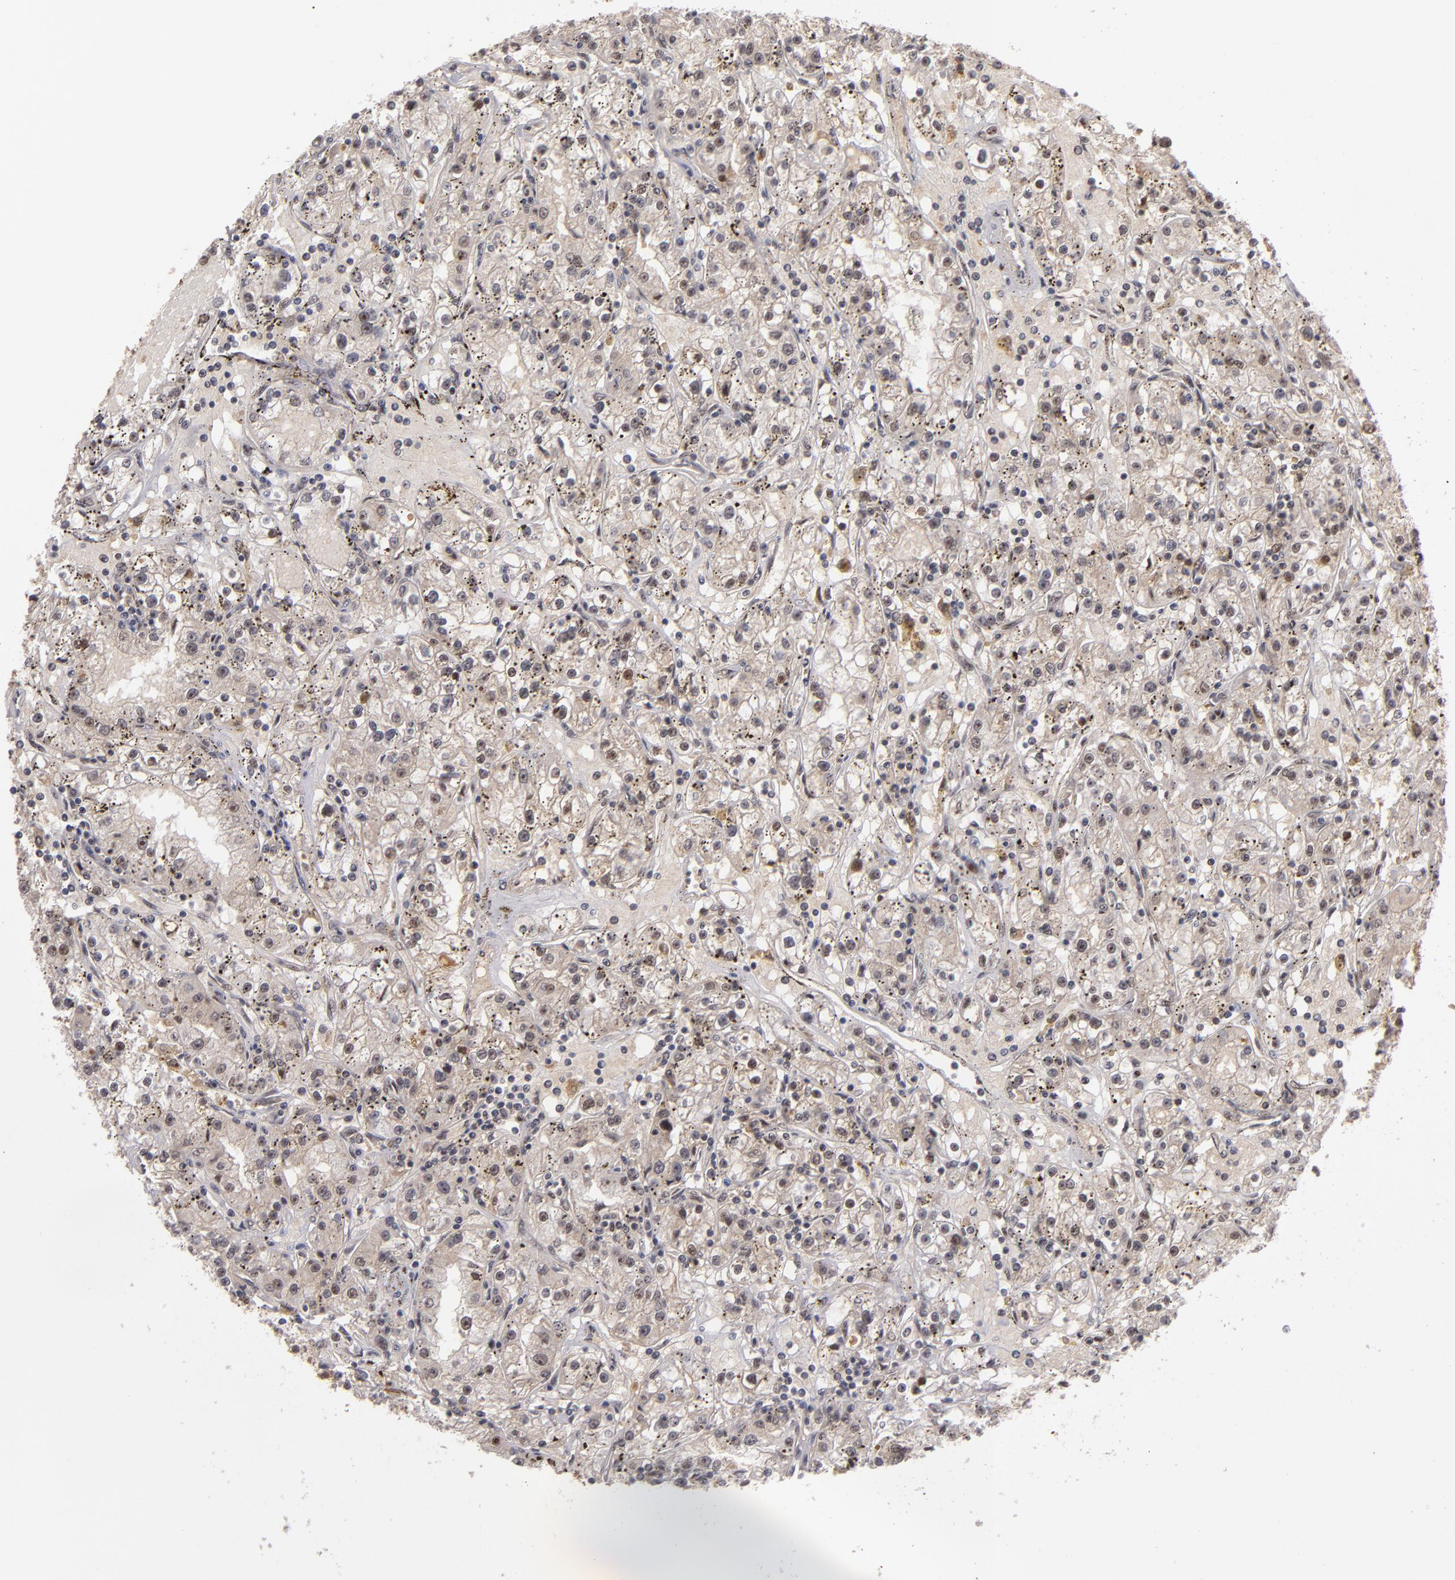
{"staining": {"intensity": "weak", "quantity": "<25%", "location": "nuclear"}, "tissue": "renal cancer", "cell_type": "Tumor cells", "image_type": "cancer", "snomed": [{"axis": "morphology", "description": "Adenocarcinoma, NOS"}, {"axis": "topography", "description": "Kidney"}], "caption": "Immunohistochemical staining of renal cancer displays no significant expression in tumor cells.", "gene": "ZNF234", "patient": {"sex": "male", "age": 56}}